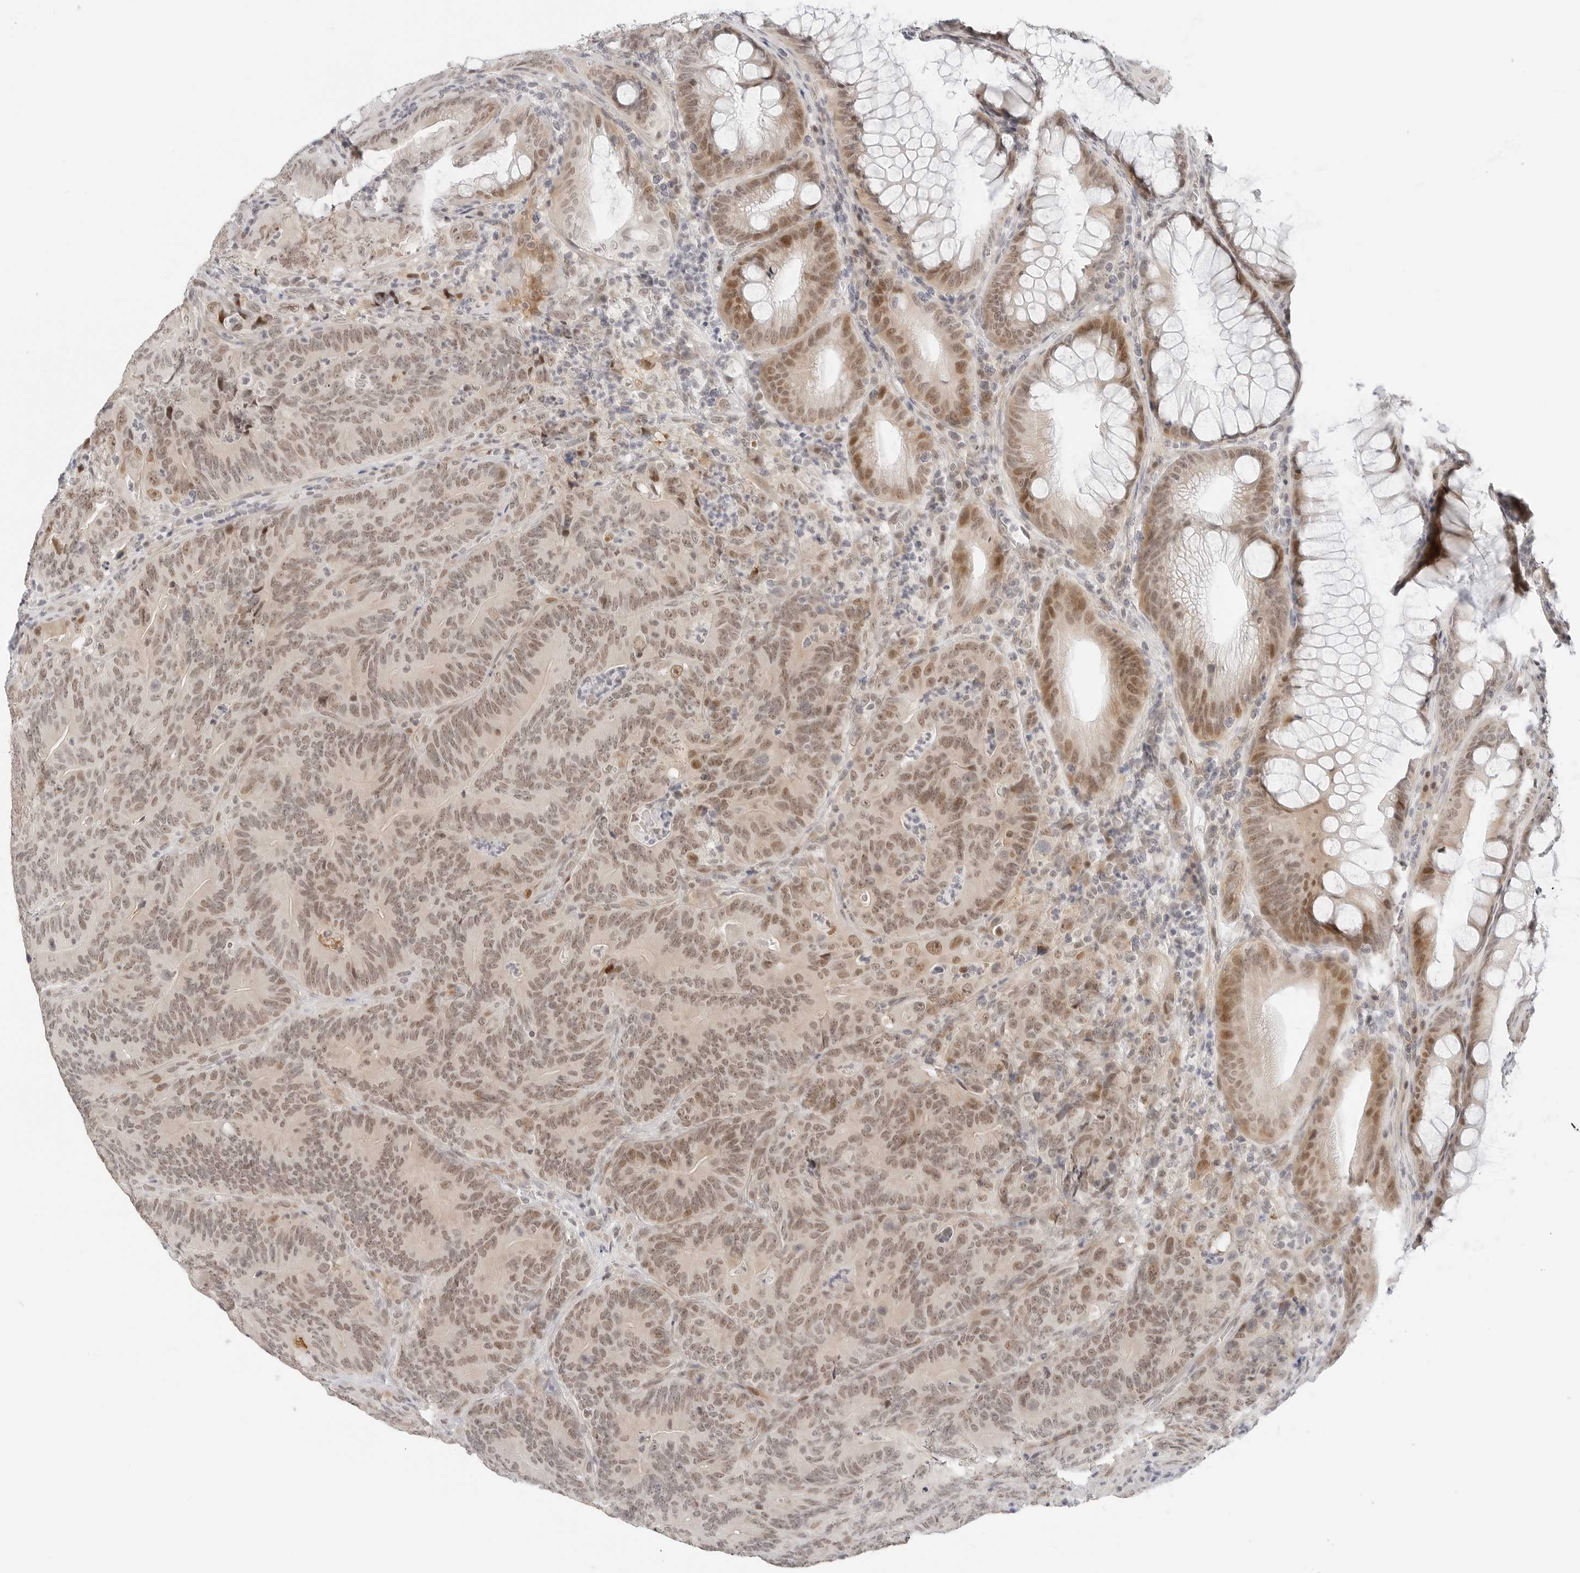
{"staining": {"intensity": "moderate", "quantity": ">75%", "location": "cytoplasmic/membranous,nuclear"}, "tissue": "colorectal cancer", "cell_type": "Tumor cells", "image_type": "cancer", "snomed": [{"axis": "morphology", "description": "Normal tissue, NOS"}, {"axis": "topography", "description": "Colon"}], "caption": "This image displays IHC staining of human colorectal cancer, with medium moderate cytoplasmic/membranous and nuclear staining in about >75% of tumor cells.", "gene": "TSEN2", "patient": {"sex": "female", "age": 82}}